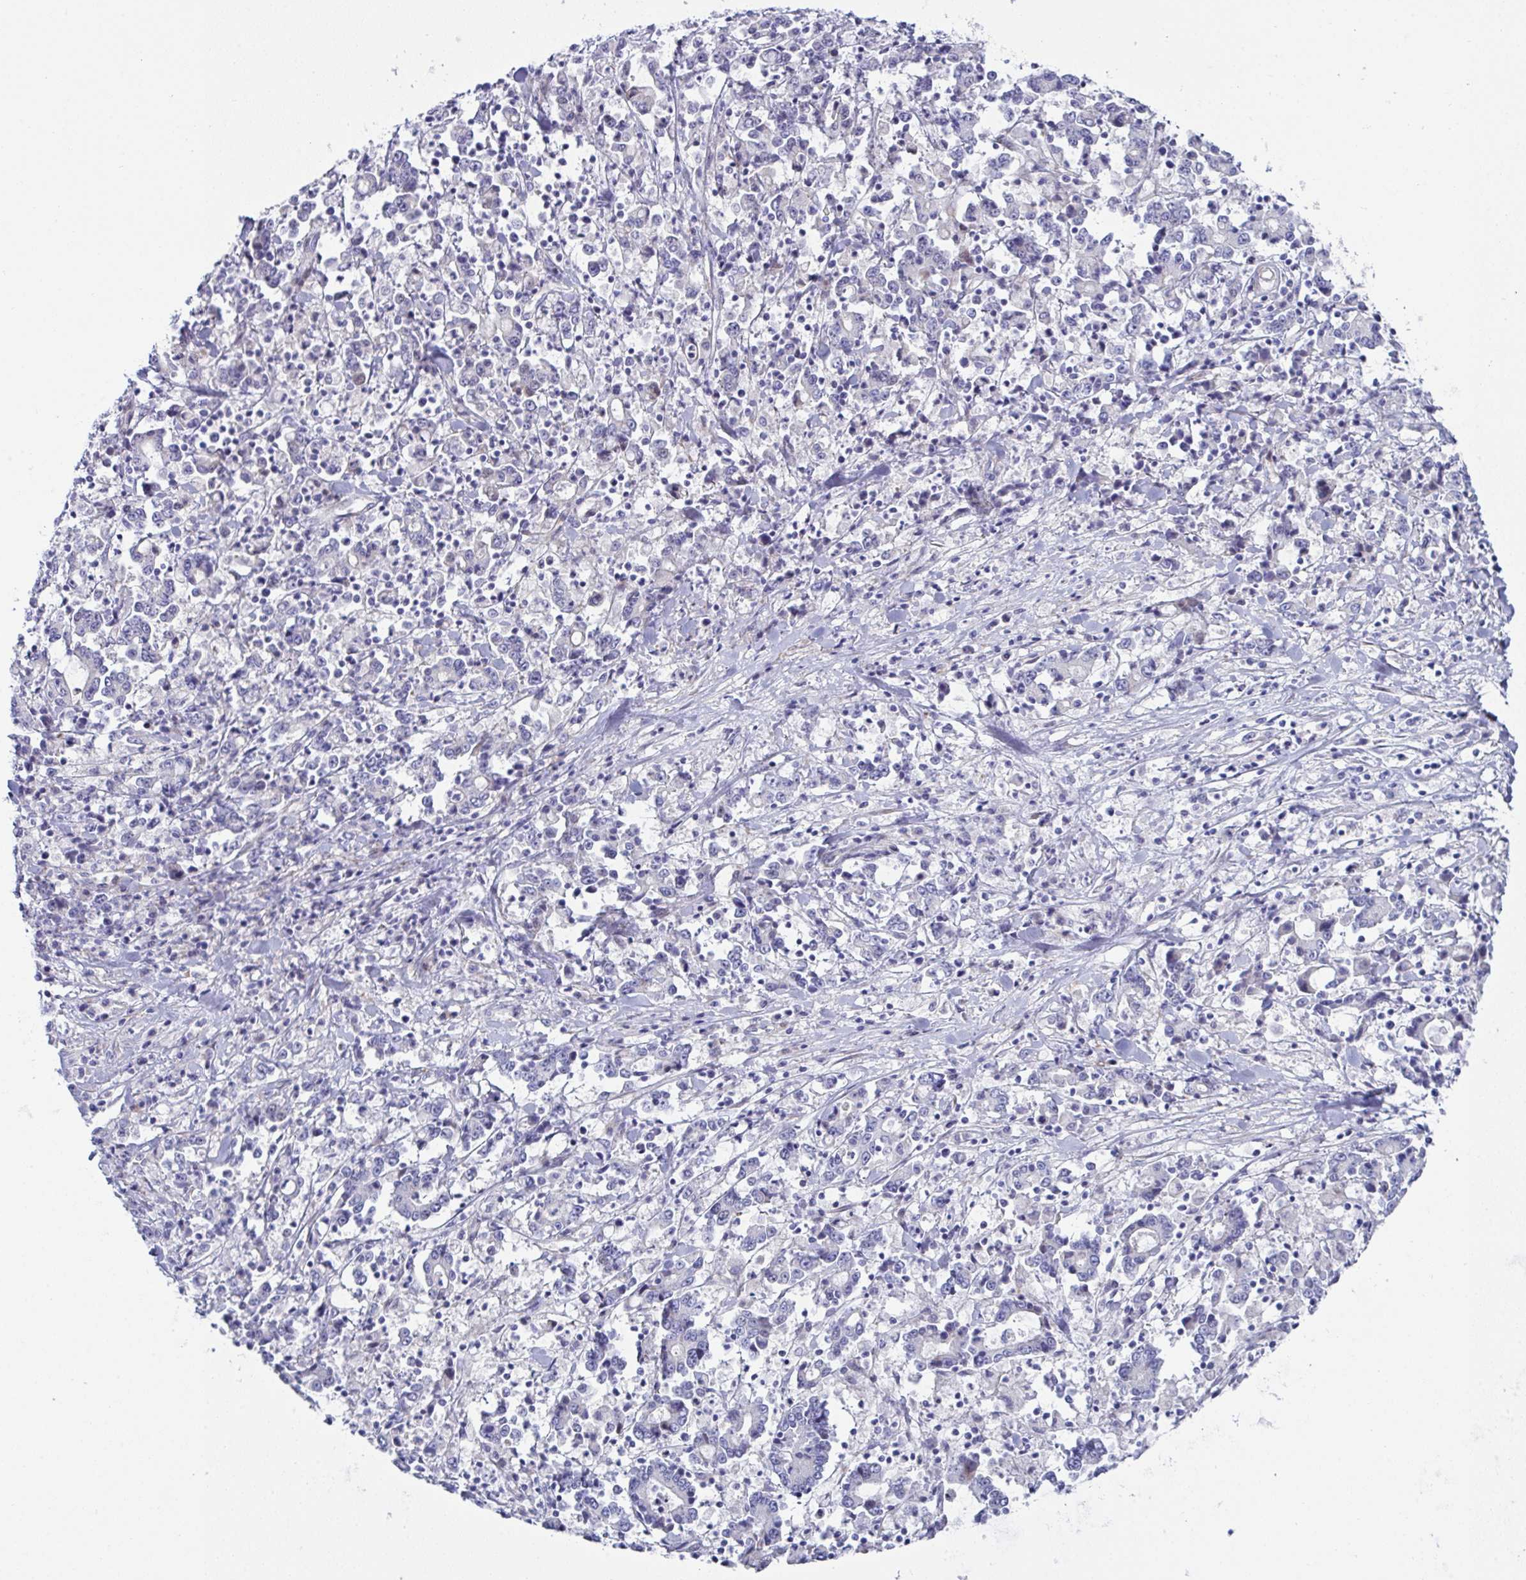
{"staining": {"intensity": "negative", "quantity": "none", "location": "none"}, "tissue": "stomach cancer", "cell_type": "Tumor cells", "image_type": "cancer", "snomed": [{"axis": "morphology", "description": "Adenocarcinoma, NOS"}, {"axis": "topography", "description": "Stomach, upper"}], "caption": "Immunohistochemical staining of human adenocarcinoma (stomach) shows no significant positivity in tumor cells.", "gene": "ZNF713", "patient": {"sex": "male", "age": 68}}